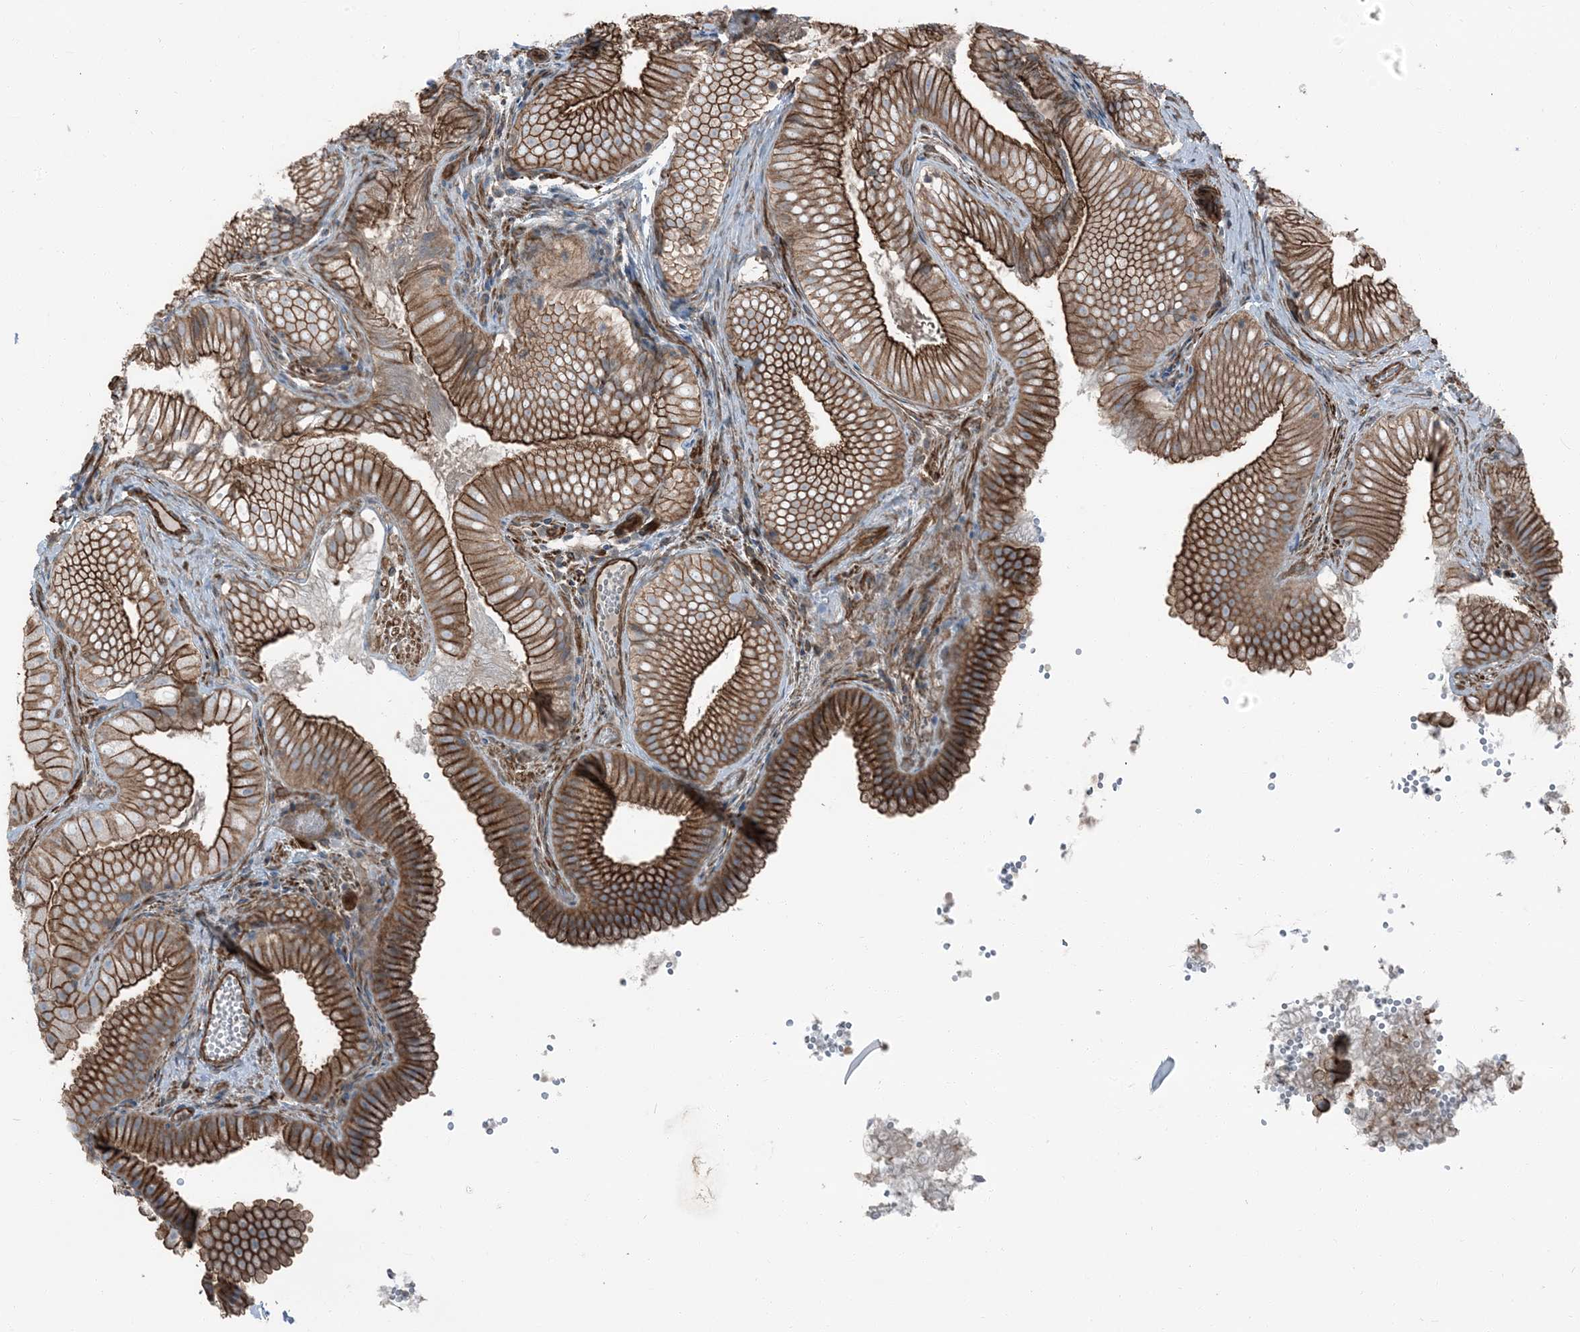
{"staining": {"intensity": "strong", "quantity": ">75%", "location": "cytoplasmic/membranous"}, "tissue": "gallbladder", "cell_type": "Glandular cells", "image_type": "normal", "snomed": [{"axis": "morphology", "description": "Normal tissue, NOS"}, {"axis": "topography", "description": "Gallbladder"}], "caption": "Immunohistochemical staining of benign human gallbladder displays >75% levels of strong cytoplasmic/membranous protein expression in about >75% of glandular cells.", "gene": "ZFP90", "patient": {"sex": "female", "age": 30}}